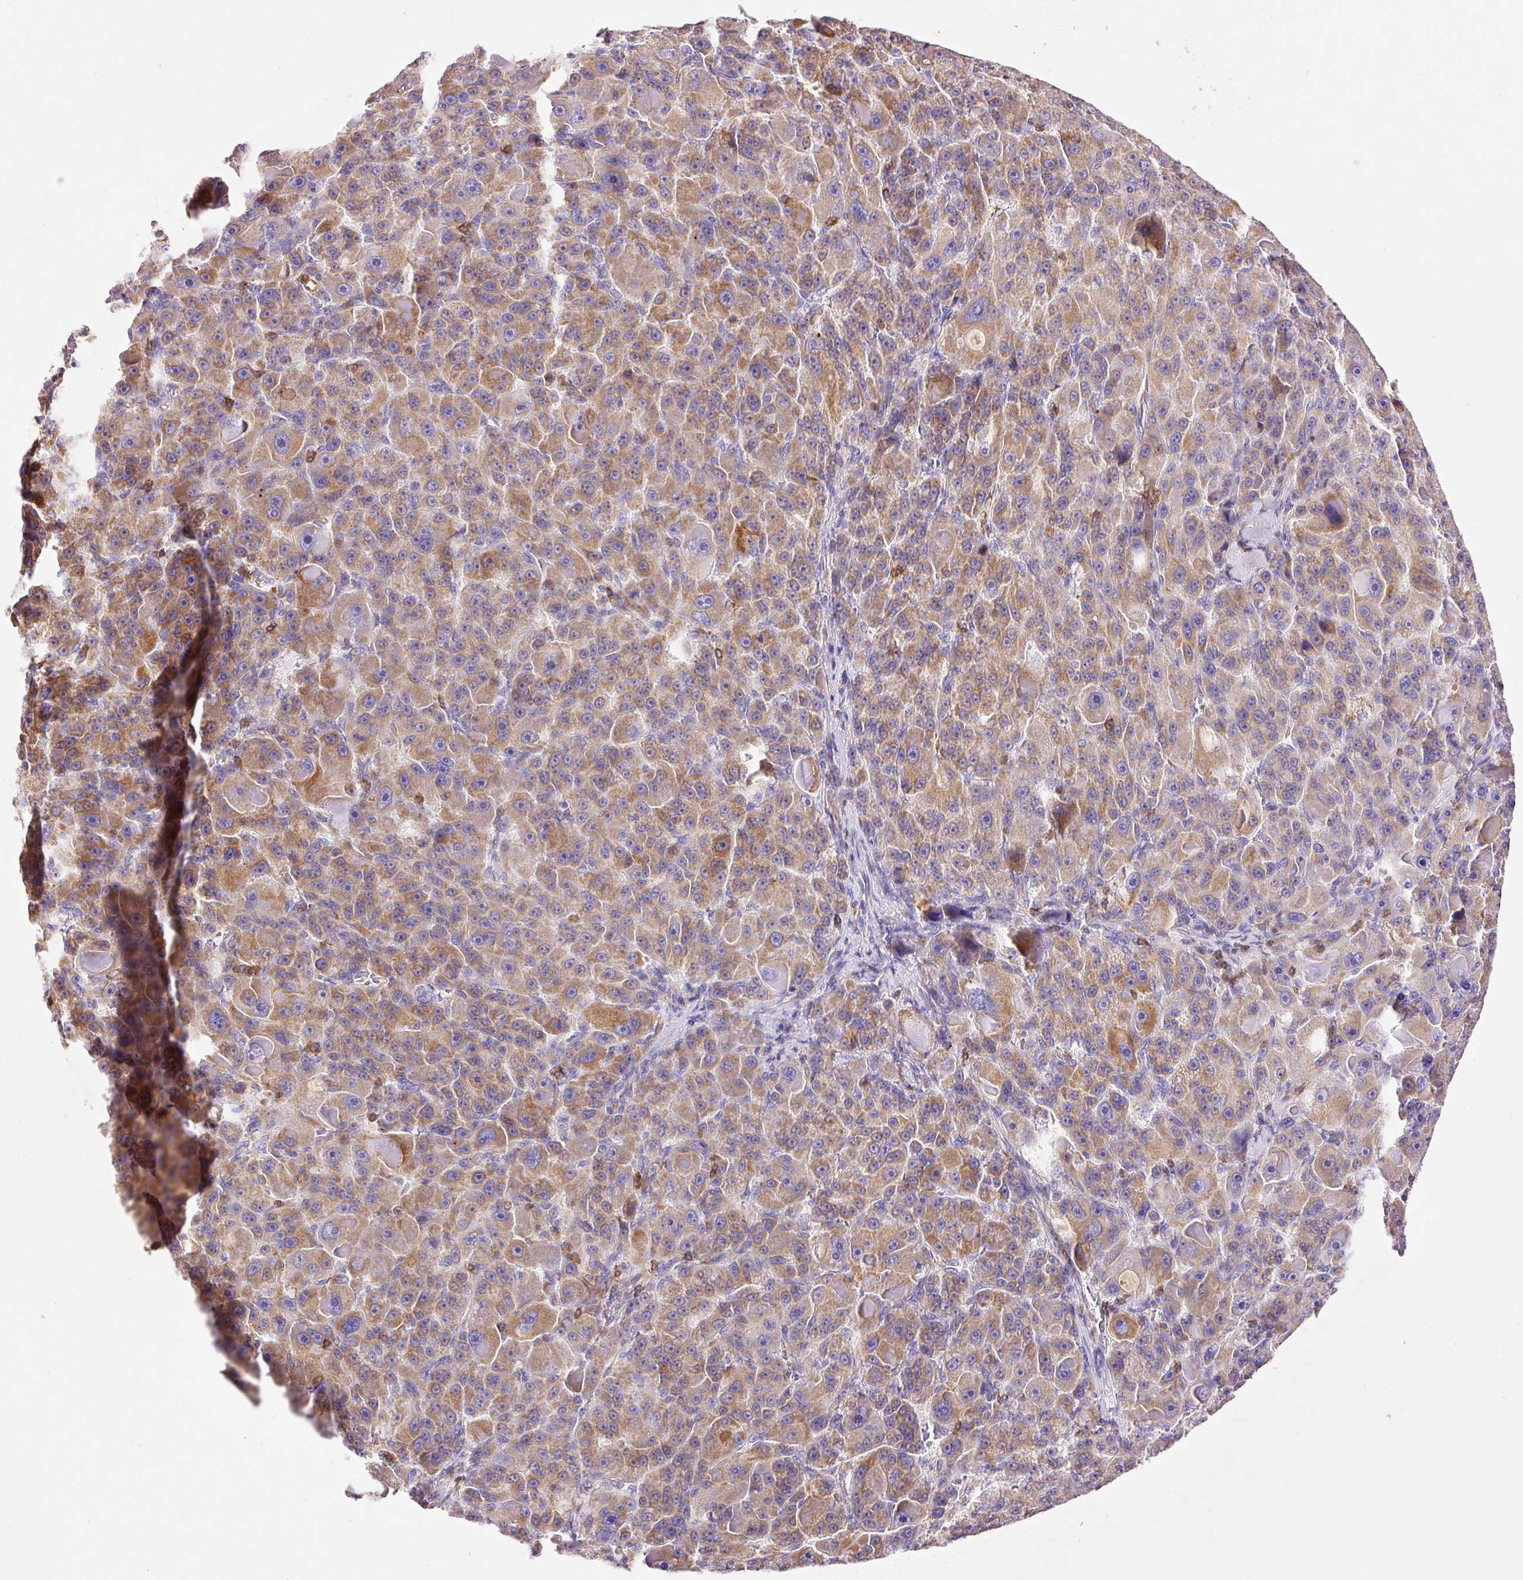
{"staining": {"intensity": "moderate", "quantity": ">75%", "location": "cytoplasmic/membranous"}, "tissue": "liver cancer", "cell_type": "Tumor cells", "image_type": "cancer", "snomed": [{"axis": "morphology", "description": "Carcinoma, Hepatocellular, NOS"}, {"axis": "topography", "description": "Liver"}], "caption": "Liver cancer stained with immunohistochemistry displays moderate cytoplasmic/membranous staining in approximately >75% of tumor cells. (DAB (3,3'-diaminobenzidine) IHC, brown staining for protein, blue staining for nuclei).", "gene": "IMMT", "patient": {"sex": "male", "age": 76}}